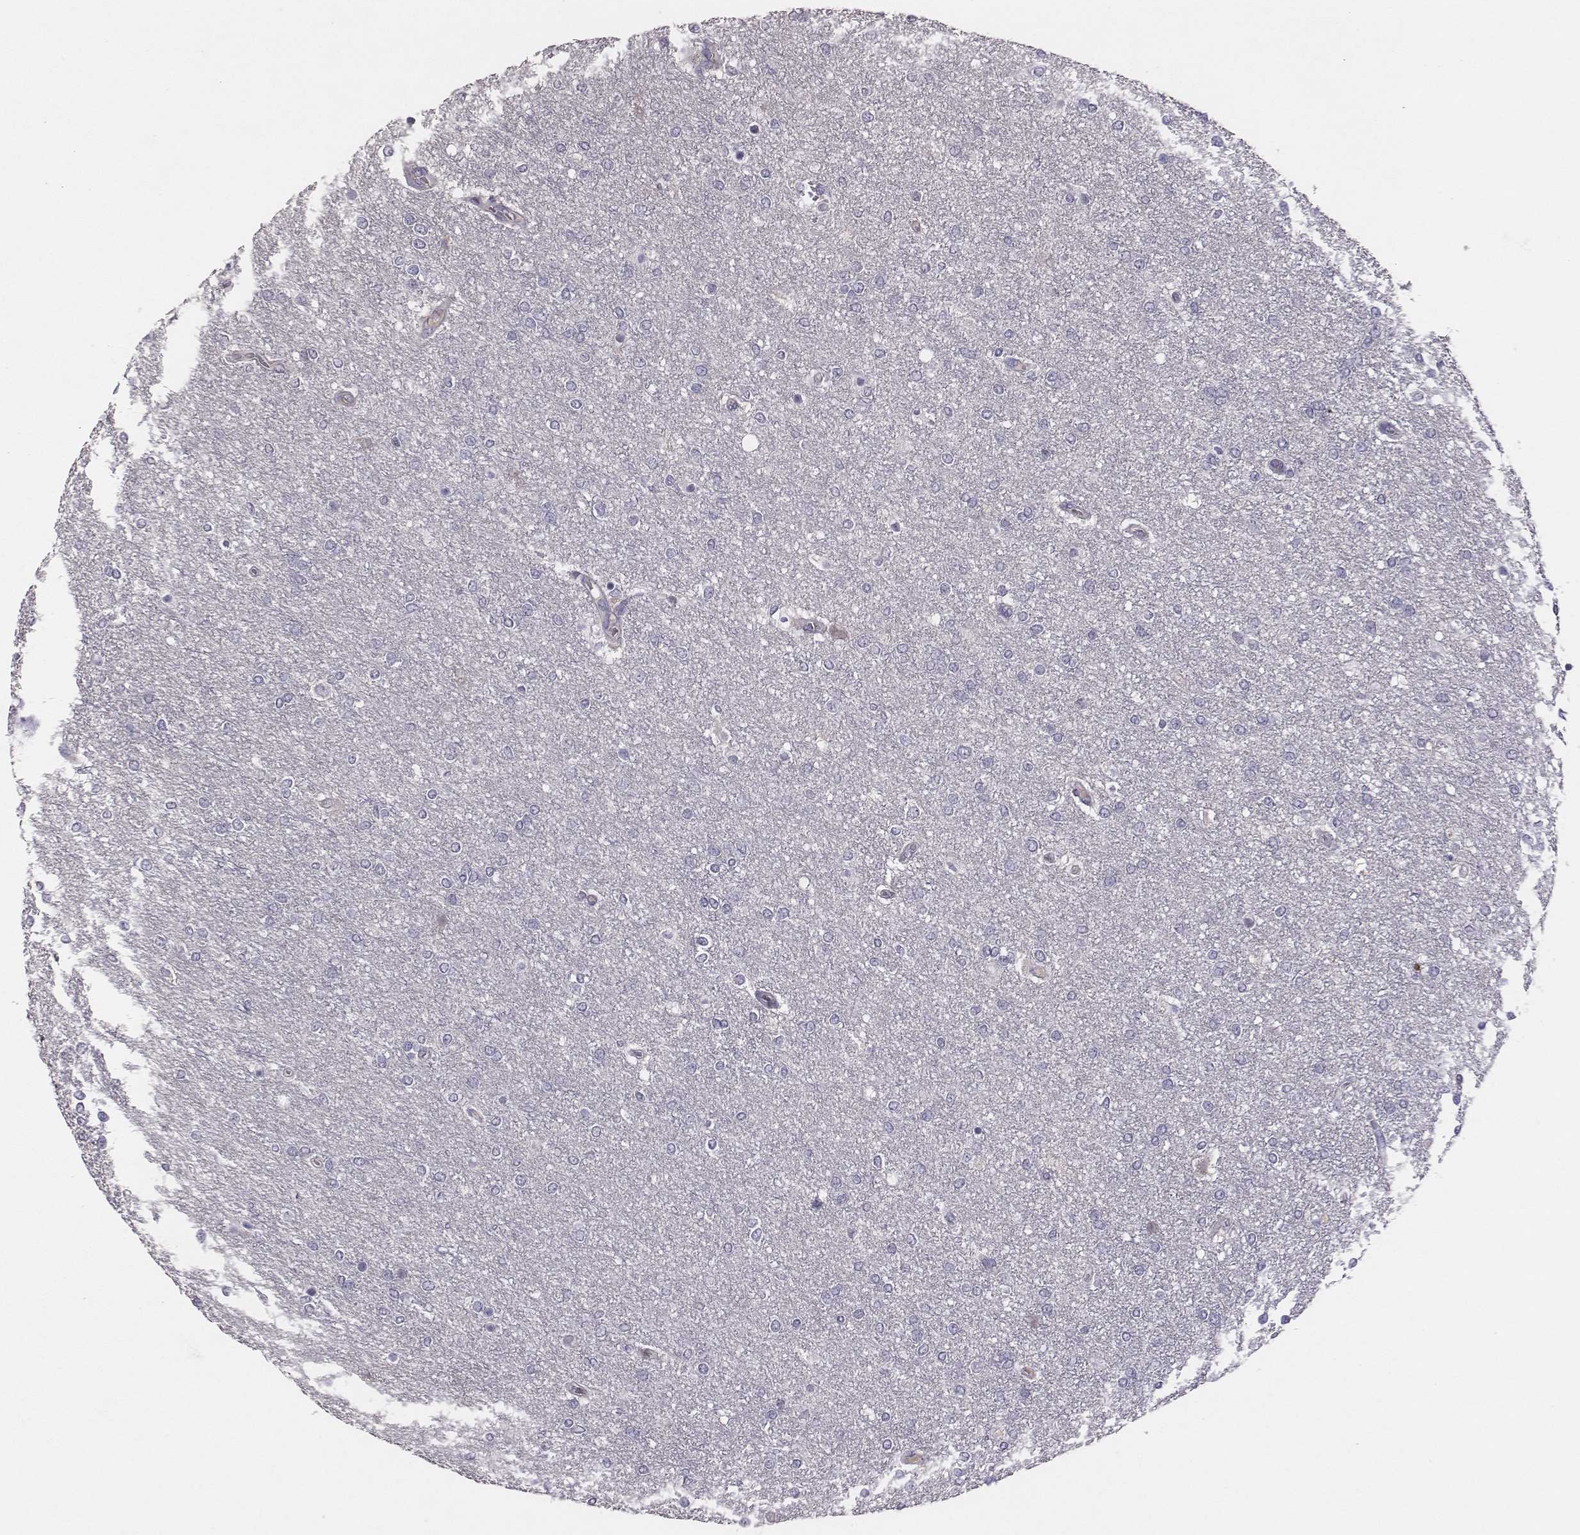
{"staining": {"intensity": "negative", "quantity": "none", "location": "none"}, "tissue": "glioma", "cell_type": "Tumor cells", "image_type": "cancer", "snomed": [{"axis": "morphology", "description": "Glioma, malignant, High grade"}, {"axis": "topography", "description": "Brain"}], "caption": "Immunohistochemistry micrograph of neoplastic tissue: glioma stained with DAB demonstrates no significant protein staining in tumor cells. (DAB immunohistochemistry (IHC) with hematoxylin counter stain).", "gene": "EN1", "patient": {"sex": "female", "age": 61}}